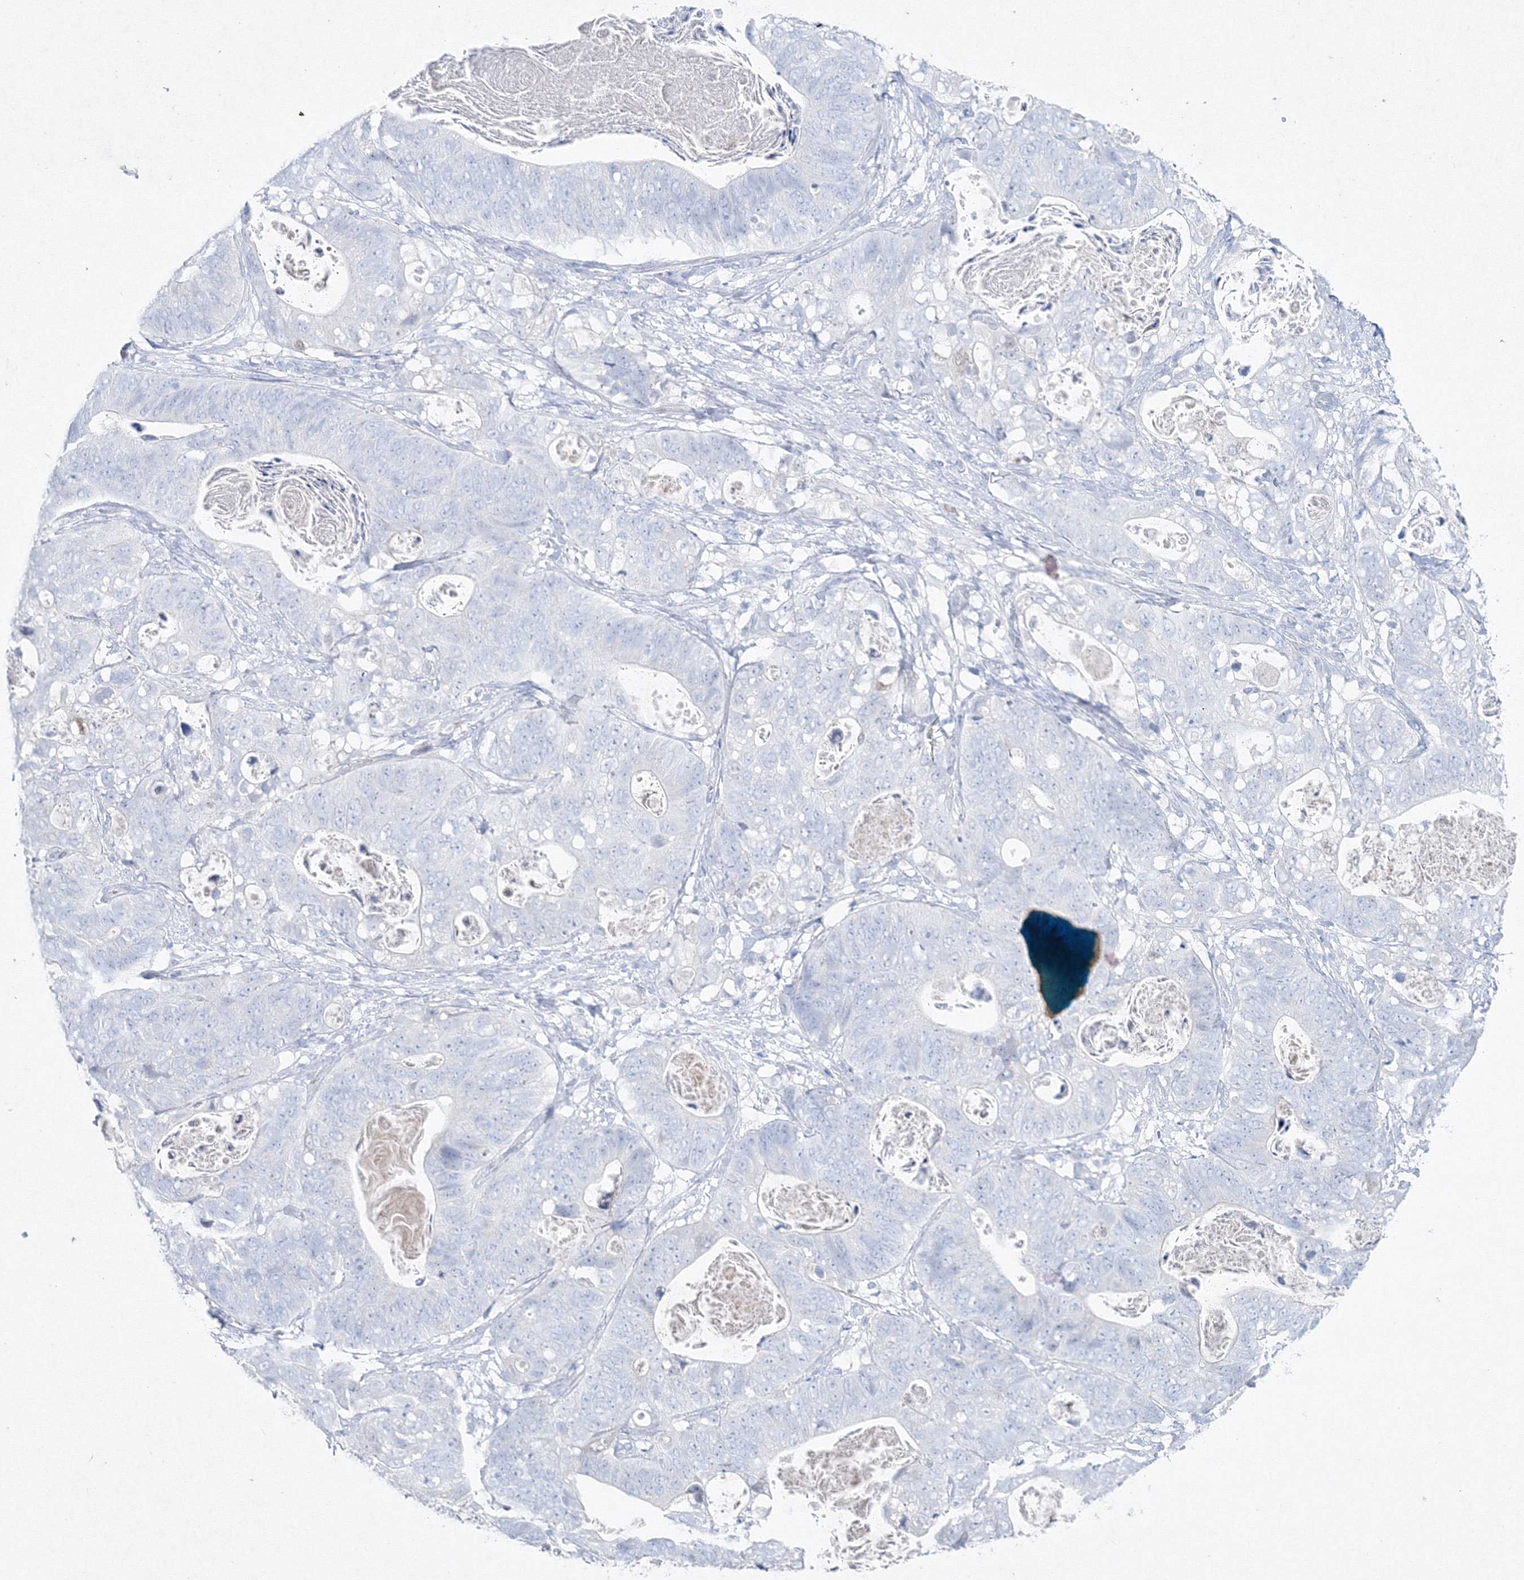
{"staining": {"intensity": "negative", "quantity": "none", "location": "none"}, "tissue": "stomach cancer", "cell_type": "Tumor cells", "image_type": "cancer", "snomed": [{"axis": "morphology", "description": "Normal tissue, NOS"}, {"axis": "morphology", "description": "Adenocarcinoma, NOS"}, {"axis": "topography", "description": "Stomach"}], "caption": "Stomach cancer stained for a protein using immunohistochemistry displays no staining tumor cells.", "gene": "GCKR", "patient": {"sex": "female", "age": 89}}